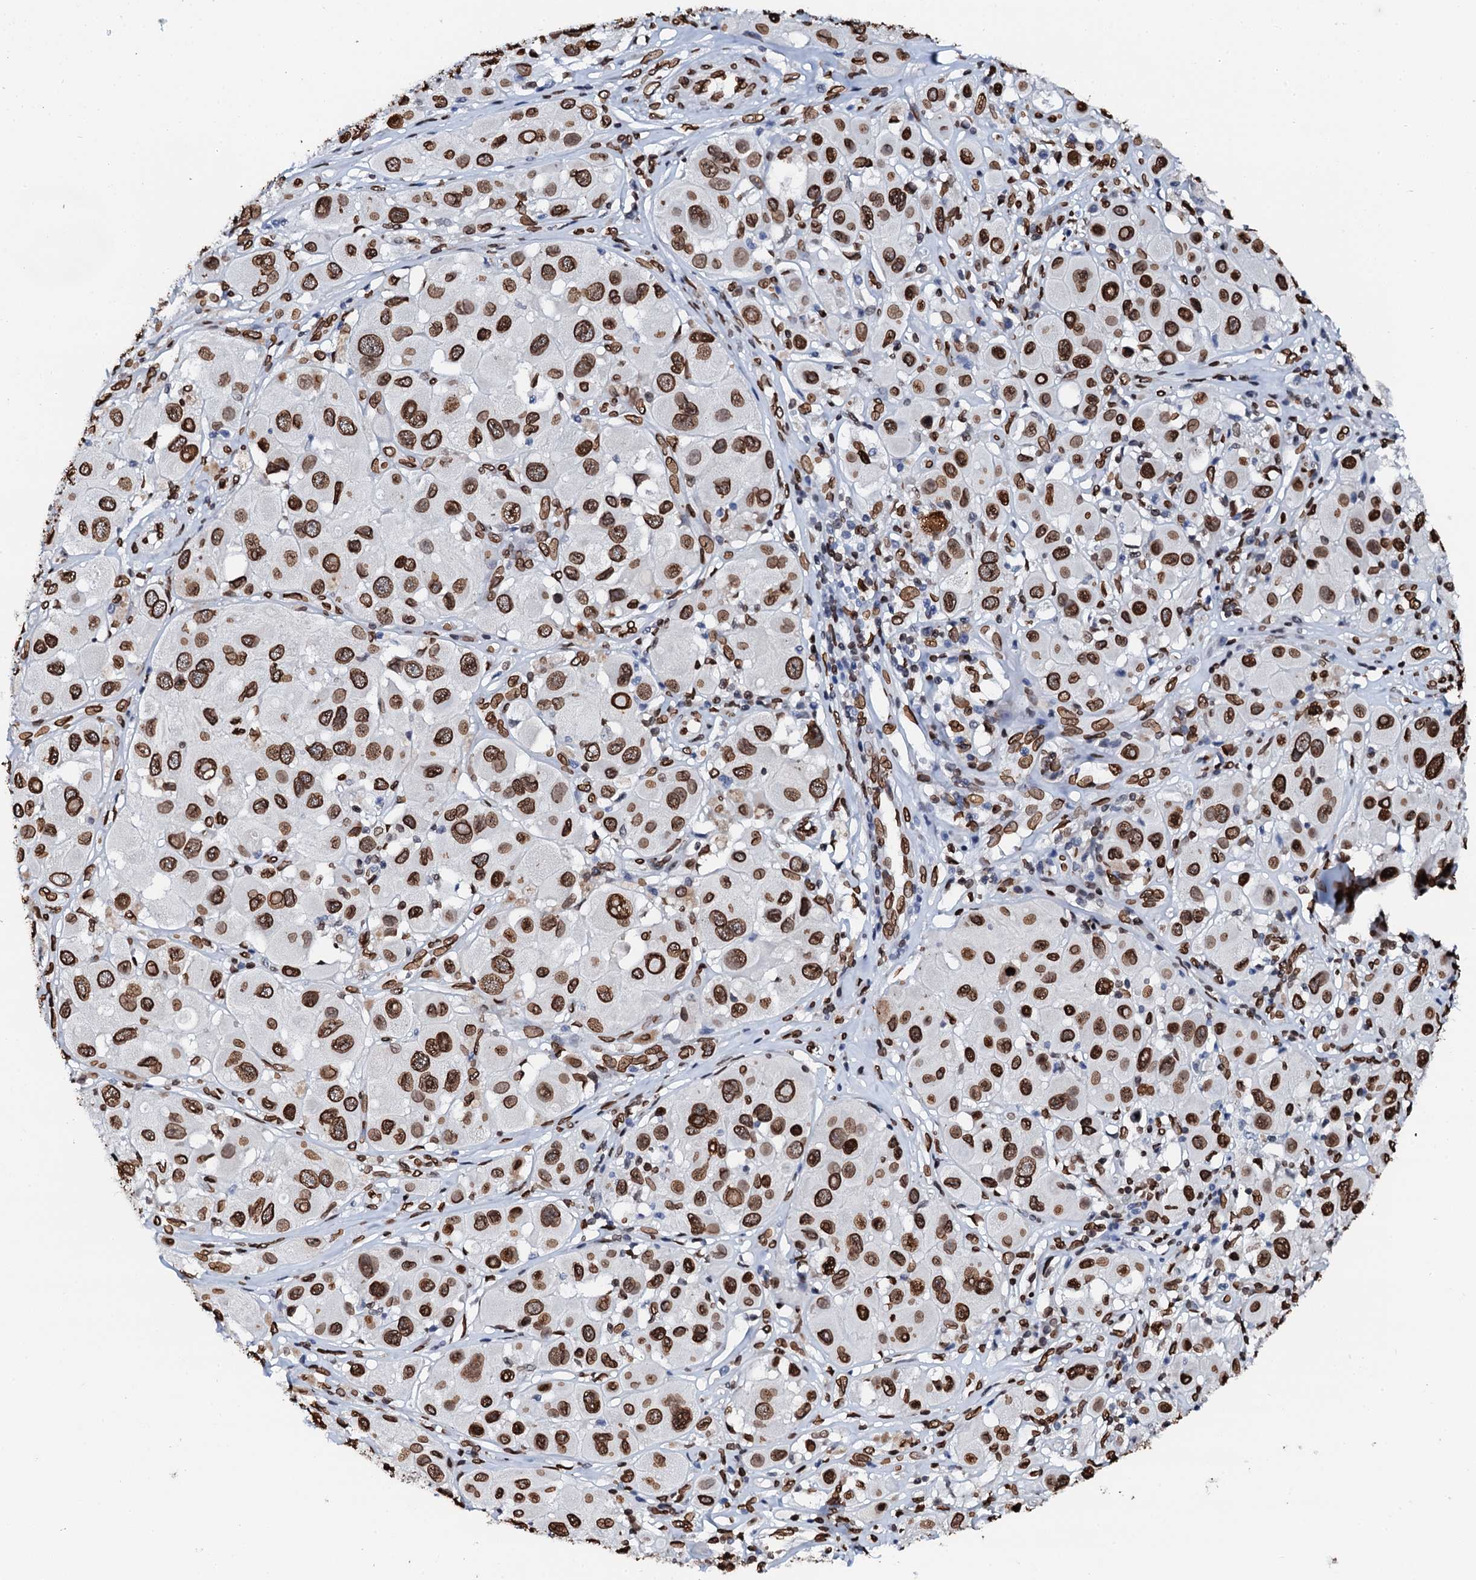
{"staining": {"intensity": "strong", "quantity": ">75%", "location": "nuclear"}, "tissue": "melanoma", "cell_type": "Tumor cells", "image_type": "cancer", "snomed": [{"axis": "morphology", "description": "Malignant melanoma, Metastatic site"}, {"axis": "topography", "description": "Skin"}], "caption": "Brown immunohistochemical staining in malignant melanoma (metastatic site) exhibits strong nuclear expression in about >75% of tumor cells. The staining is performed using DAB (3,3'-diaminobenzidine) brown chromogen to label protein expression. The nuclei are counter-stained blue using hematoxylin.", "gene": "KATNAL2", "patient": {"sex": "male", "age": 41}}